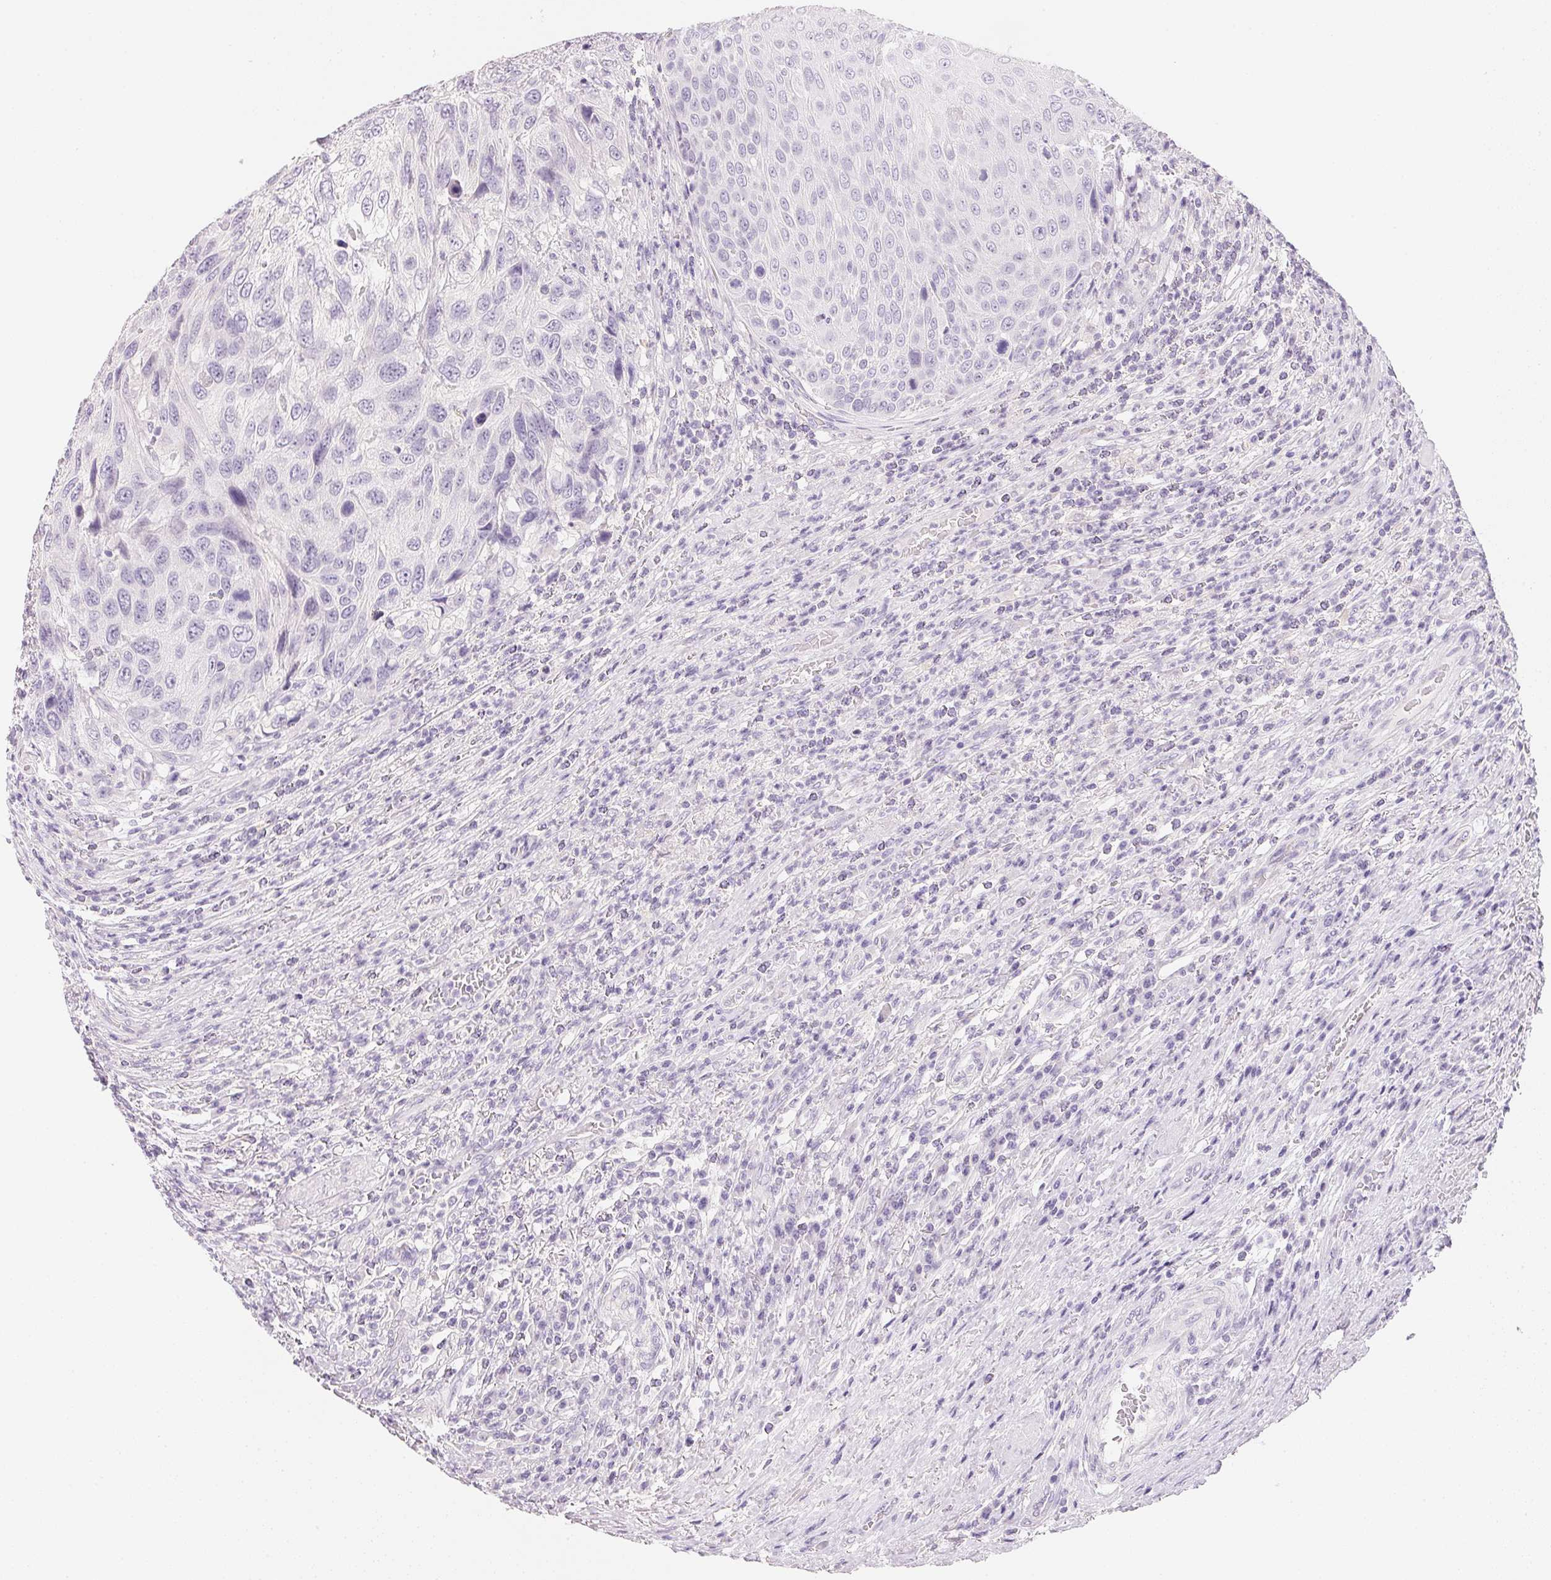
{"staining": {"intensity": "negative", "quantity": "none", "location": "none"}, "tissue": "urothelial cancer", "cell_type": "Tumor cells", "image_type": "cancer", "snomed": [{"axis": "morphology", "description": "Urothelial carcinoma, High grade"}, {"axis": "topography", "description": "Urinary bladder"}], "caption": "High magnification brightfield microscopy of urothelial carcinoma (high-grade) stained with DAB (brown) and counterstained with hematoxylin (blue): tumor cells show no significant expression.", "gene": "ACP3", "patient": {"sex": "female", "age": 70}}